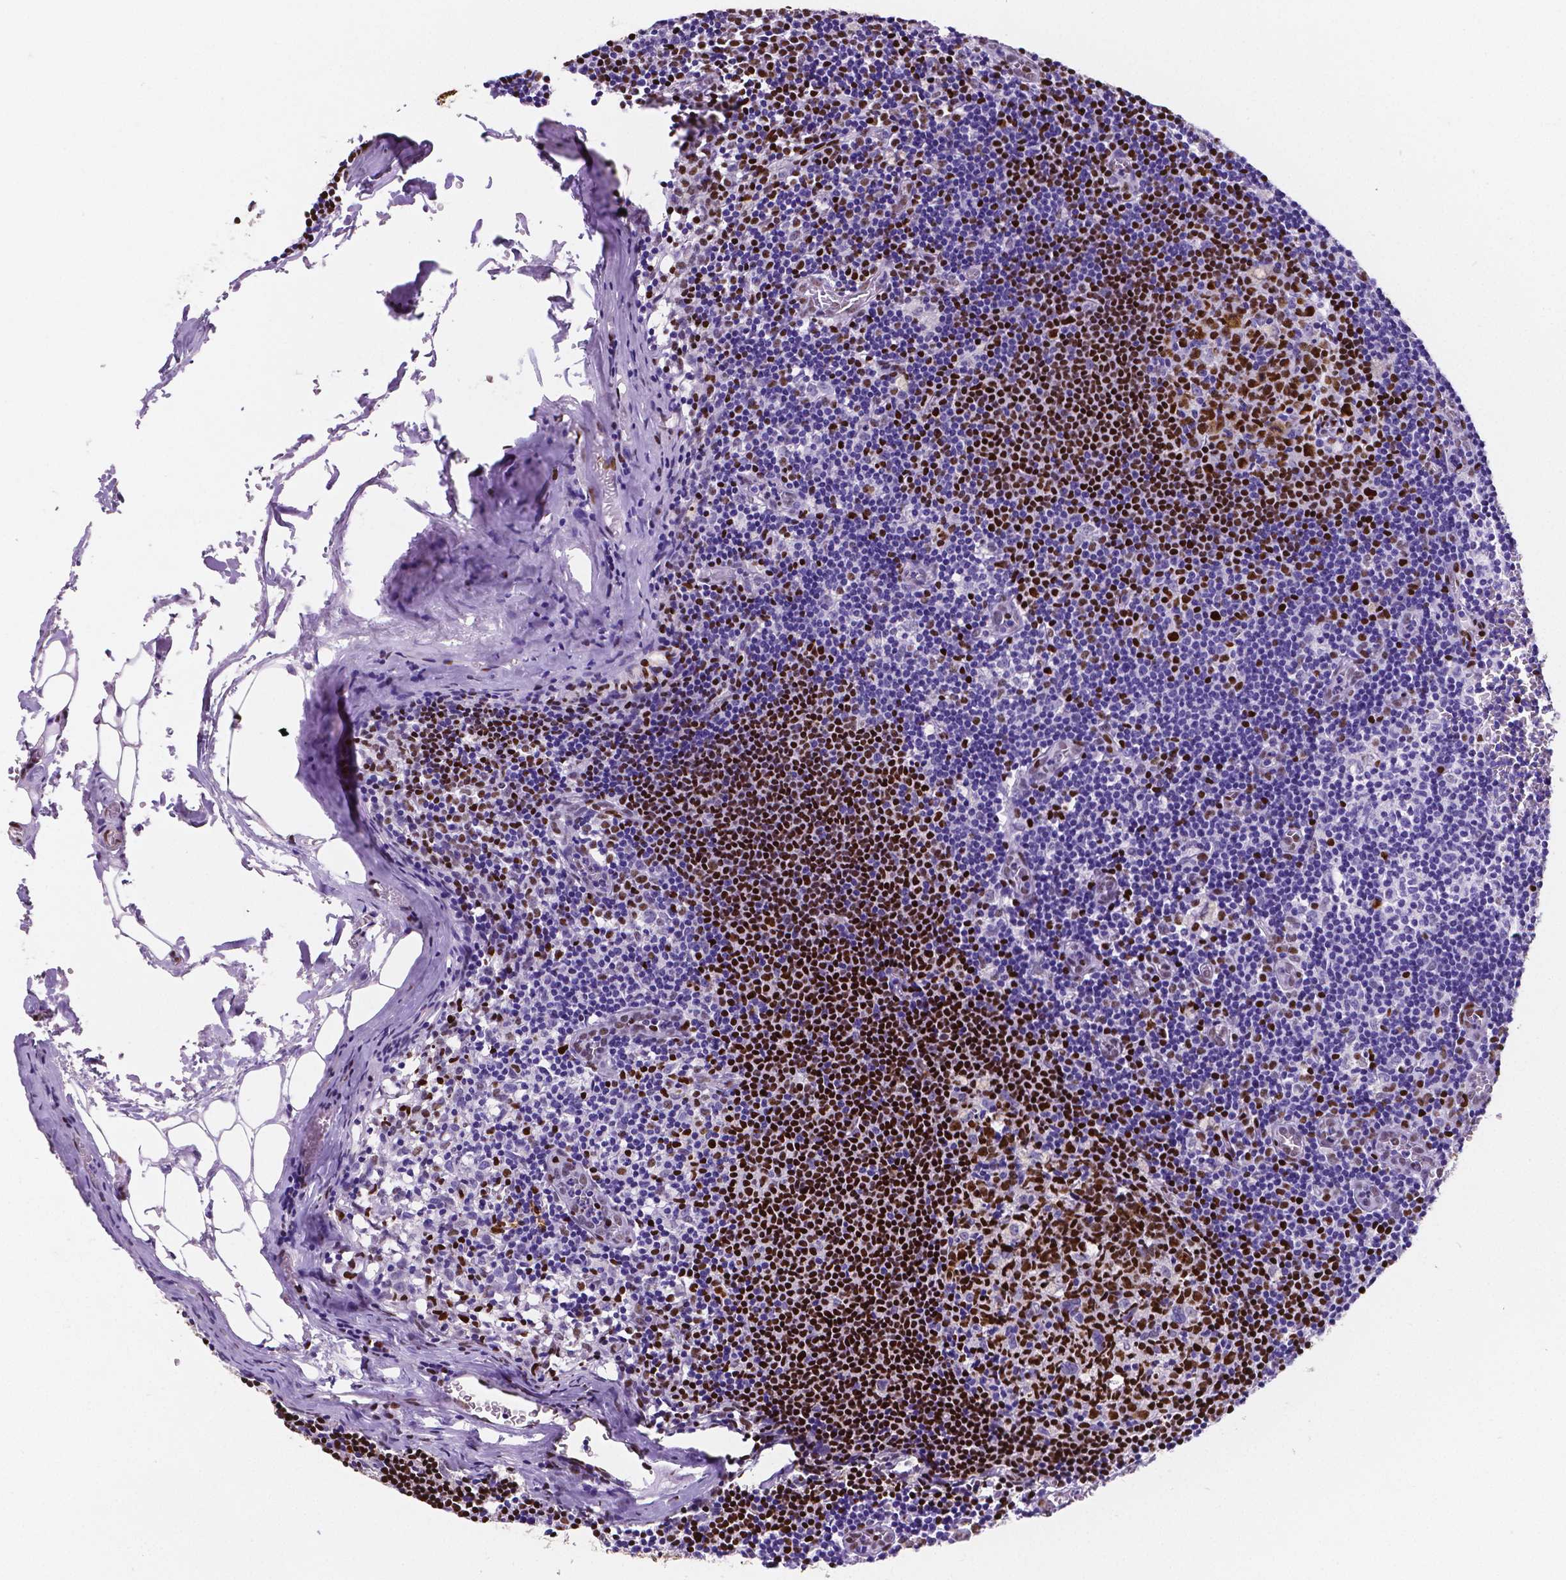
{"staining": {"intensity": "strong", "quantity": "25%-75%", "location": "nuclear"}, "tissue": "lymph node", "cell_type": "Germinal center cells", "image_type": "normal", "snomed": [{"axis": "morphology", "description": "Normal tissue, NOS"}, {"axis": "topography", "description": "Lymph node"}], "caption": "The photomicrograph demonstrates a brown stain indicating the presence of a protein in the nuclear of germinal center cells in lymph node. (Stains: DAB (3,3'-diaminobenzidine) in brown, nuclei in blue, Microscopy: brightfield microscopy at high magnification).", "gene": "MEF2C", "patient": {"sex": "female", "age": 52}}